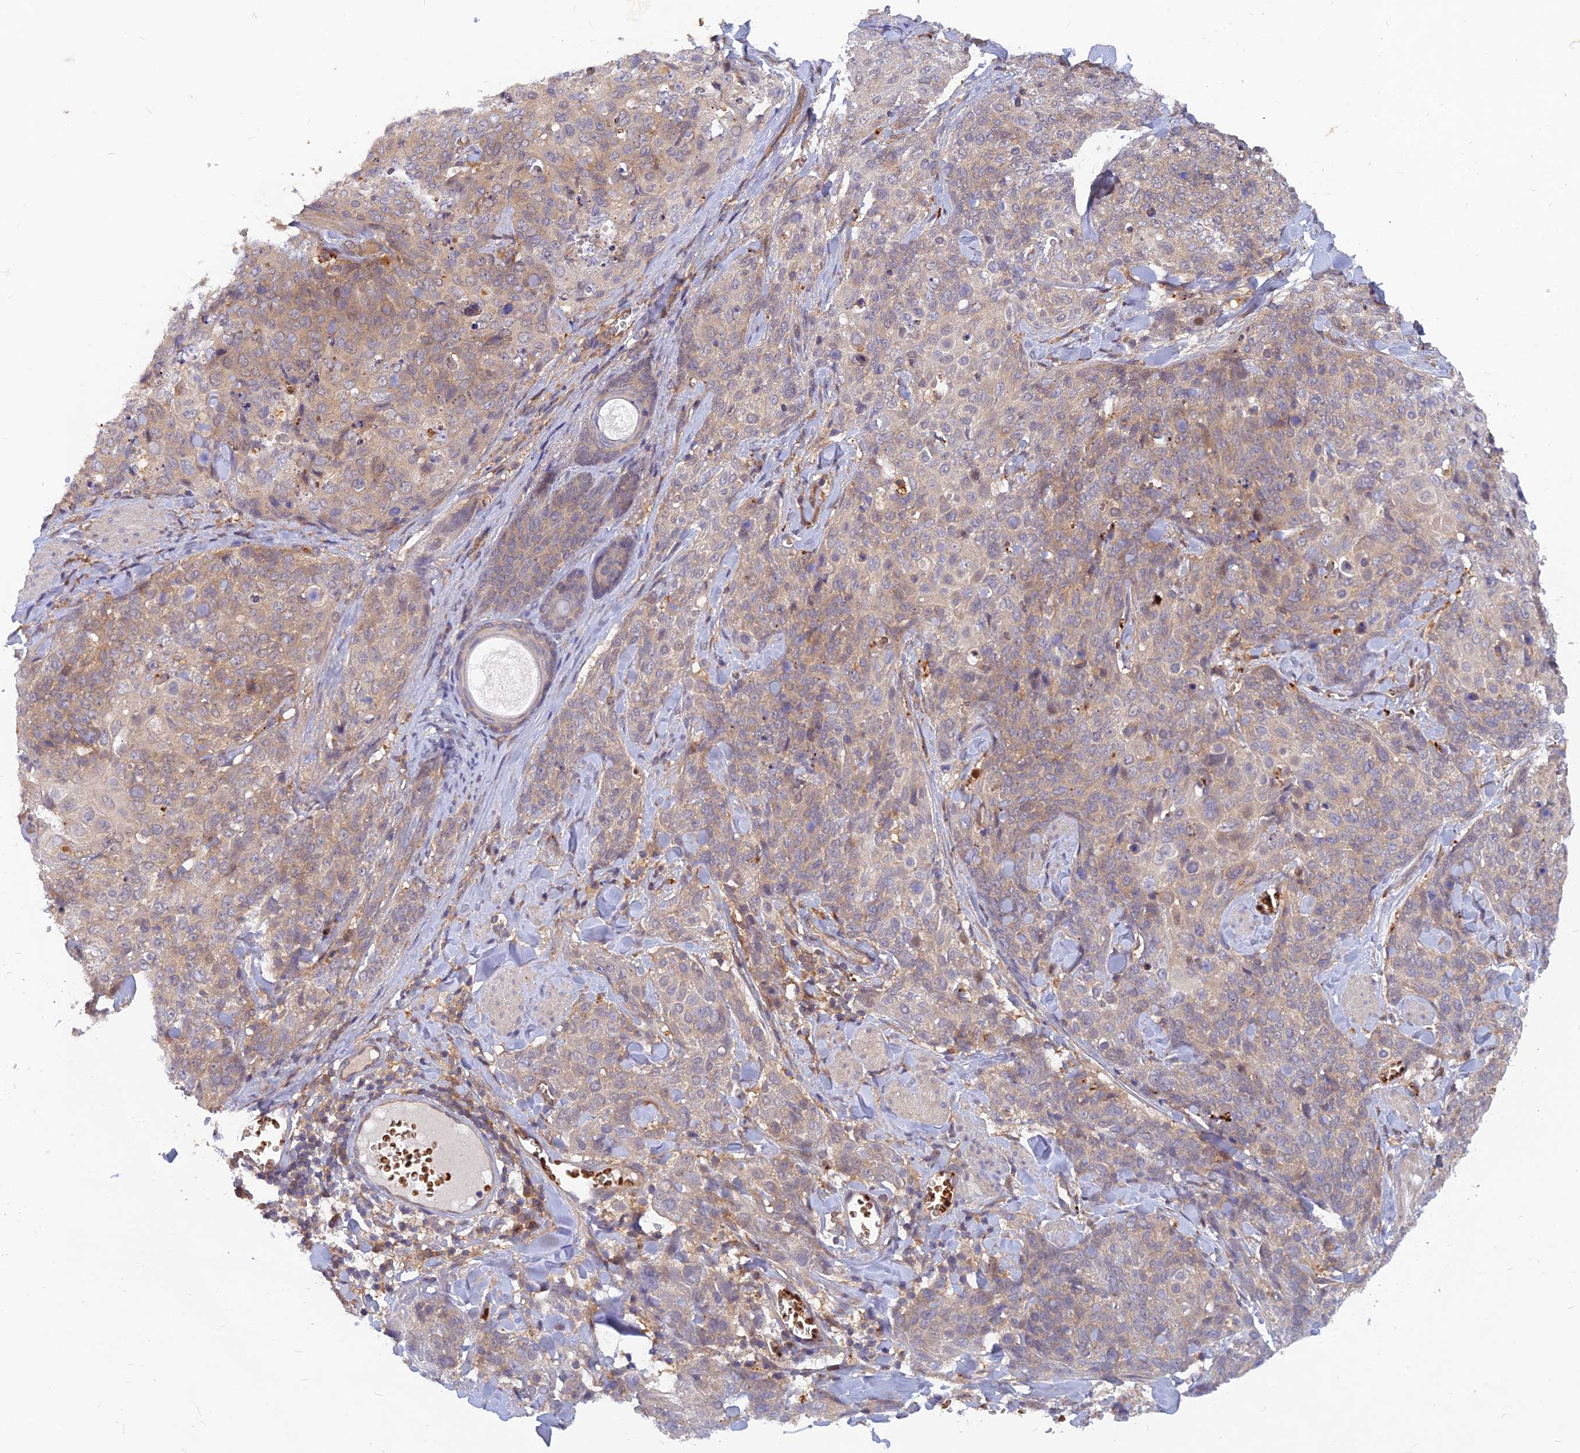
{"staining": {"intensity": "weak", "quantity": "25%-75%", "location": "cytoplasmic/membranous"}, "tissue": "skin cancer", "cell_type": "Tumor cells", "image_type": "cancer", "snomed": [{"axis": "morphology", "description": "Squamous cell carcinoma, NOS"}, {"axis": "topography", "description": "Skin"}, {"axis": "topography", "description": "Vulva"}], "caption": "Skin cancer stained with DAB (3,3'-diaminobenzidine) immunohistochemistry (IHC) reveals low levels of weak cytoplasmic/membranous expression in about 25%-75% of tumor cells.", "gene": "ARL2BP", "patient": {"sex": "female", "age": 85}}